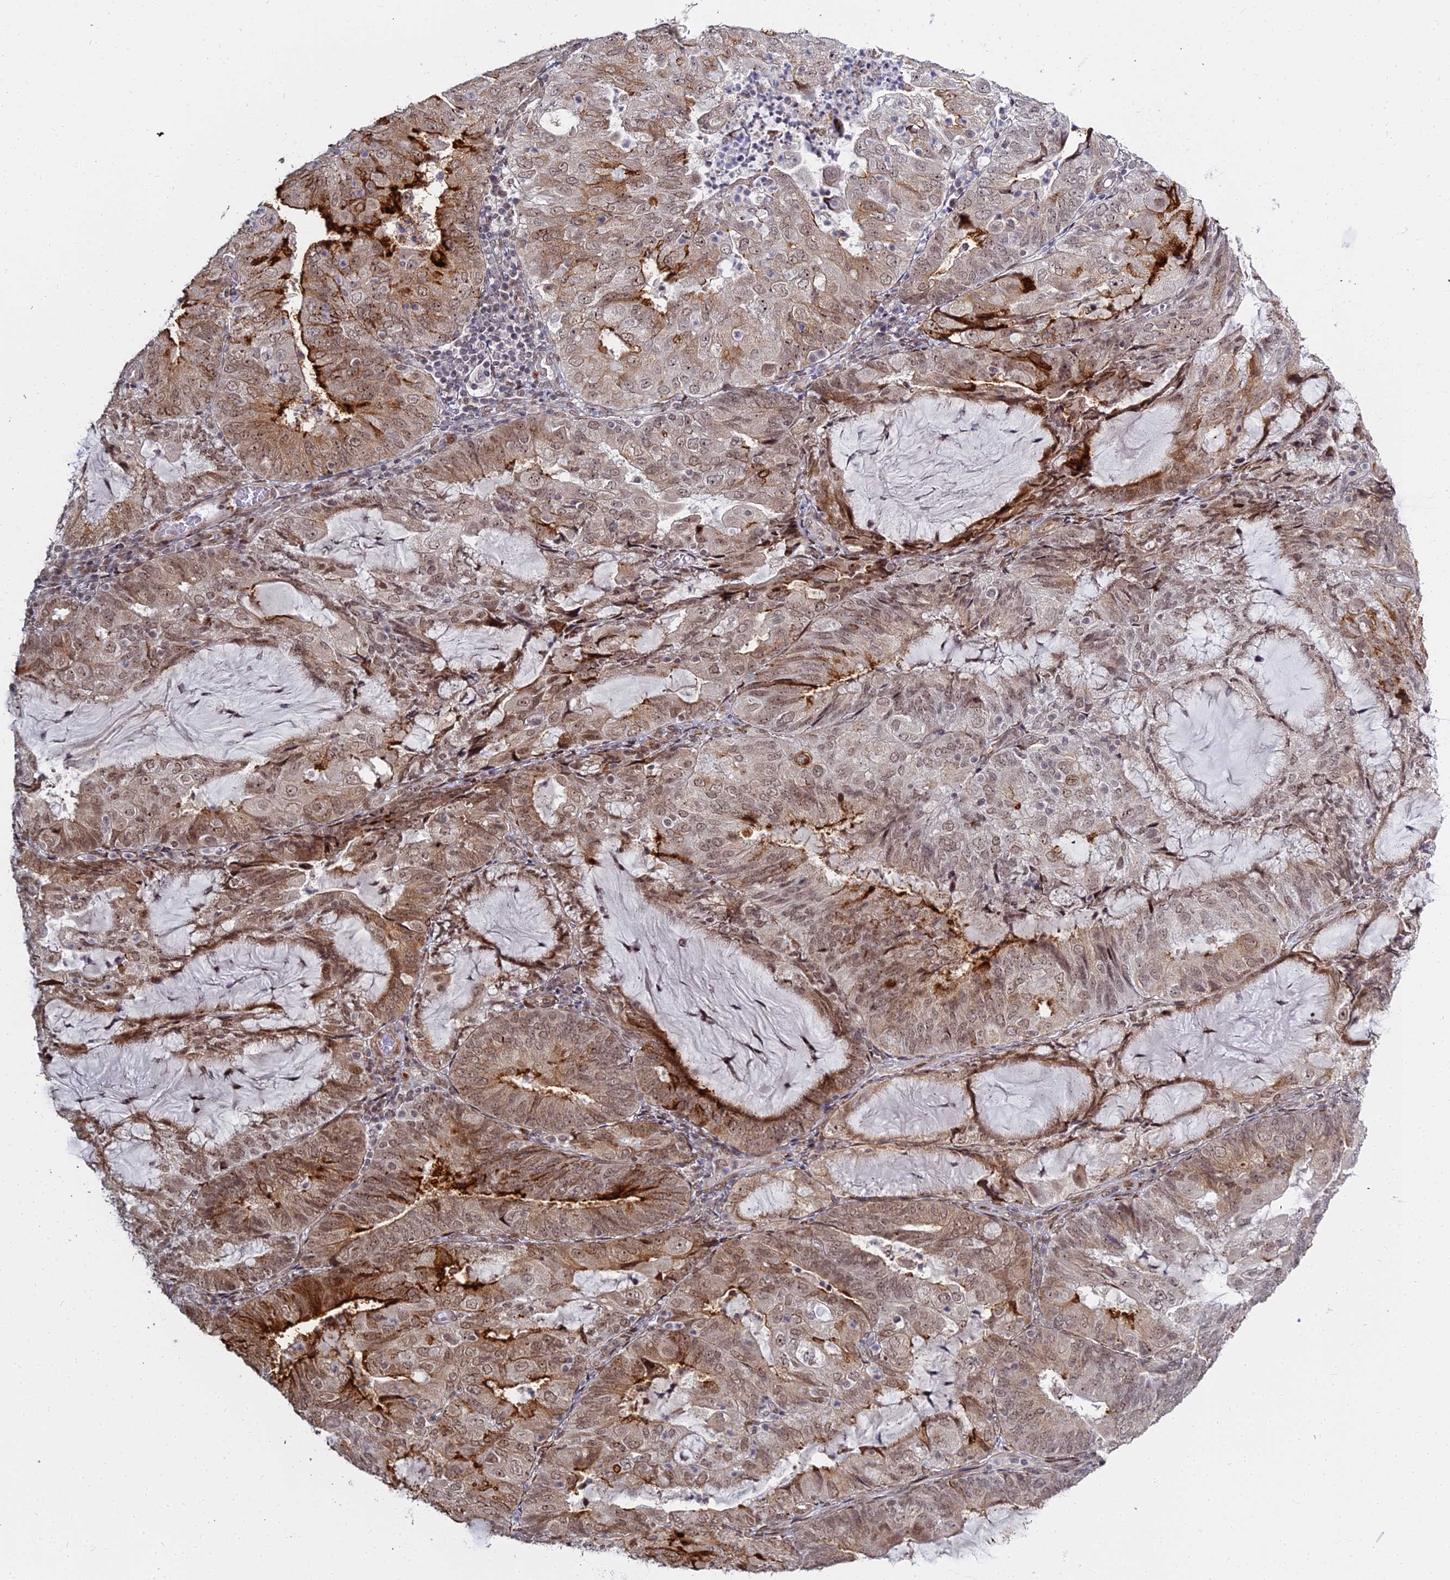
{"staining": {"intensity": "moderate", "quantity": ">75%", "location": "cytoplasmic/membranous,nuclear"}, "tissue": "endometrial cancer", "cell_type": "Tumor cells", "image_type": "cancer", "snomed": [{"axis": "morphology", "description": "Adenocarcinoma, NOS"}, {"axis": "topography", "description": "Endometrium"}], "caption": "This image shows endometrial cancer stained with IHC to label a protein in brown. The cytoplasmic/membranous and nuclear of tumor cells show moderate positivity for the protein. Nuclei are counter-stained blue.", "gene": "ABCA2", "patient": {"sex": "female", "age": 81}}